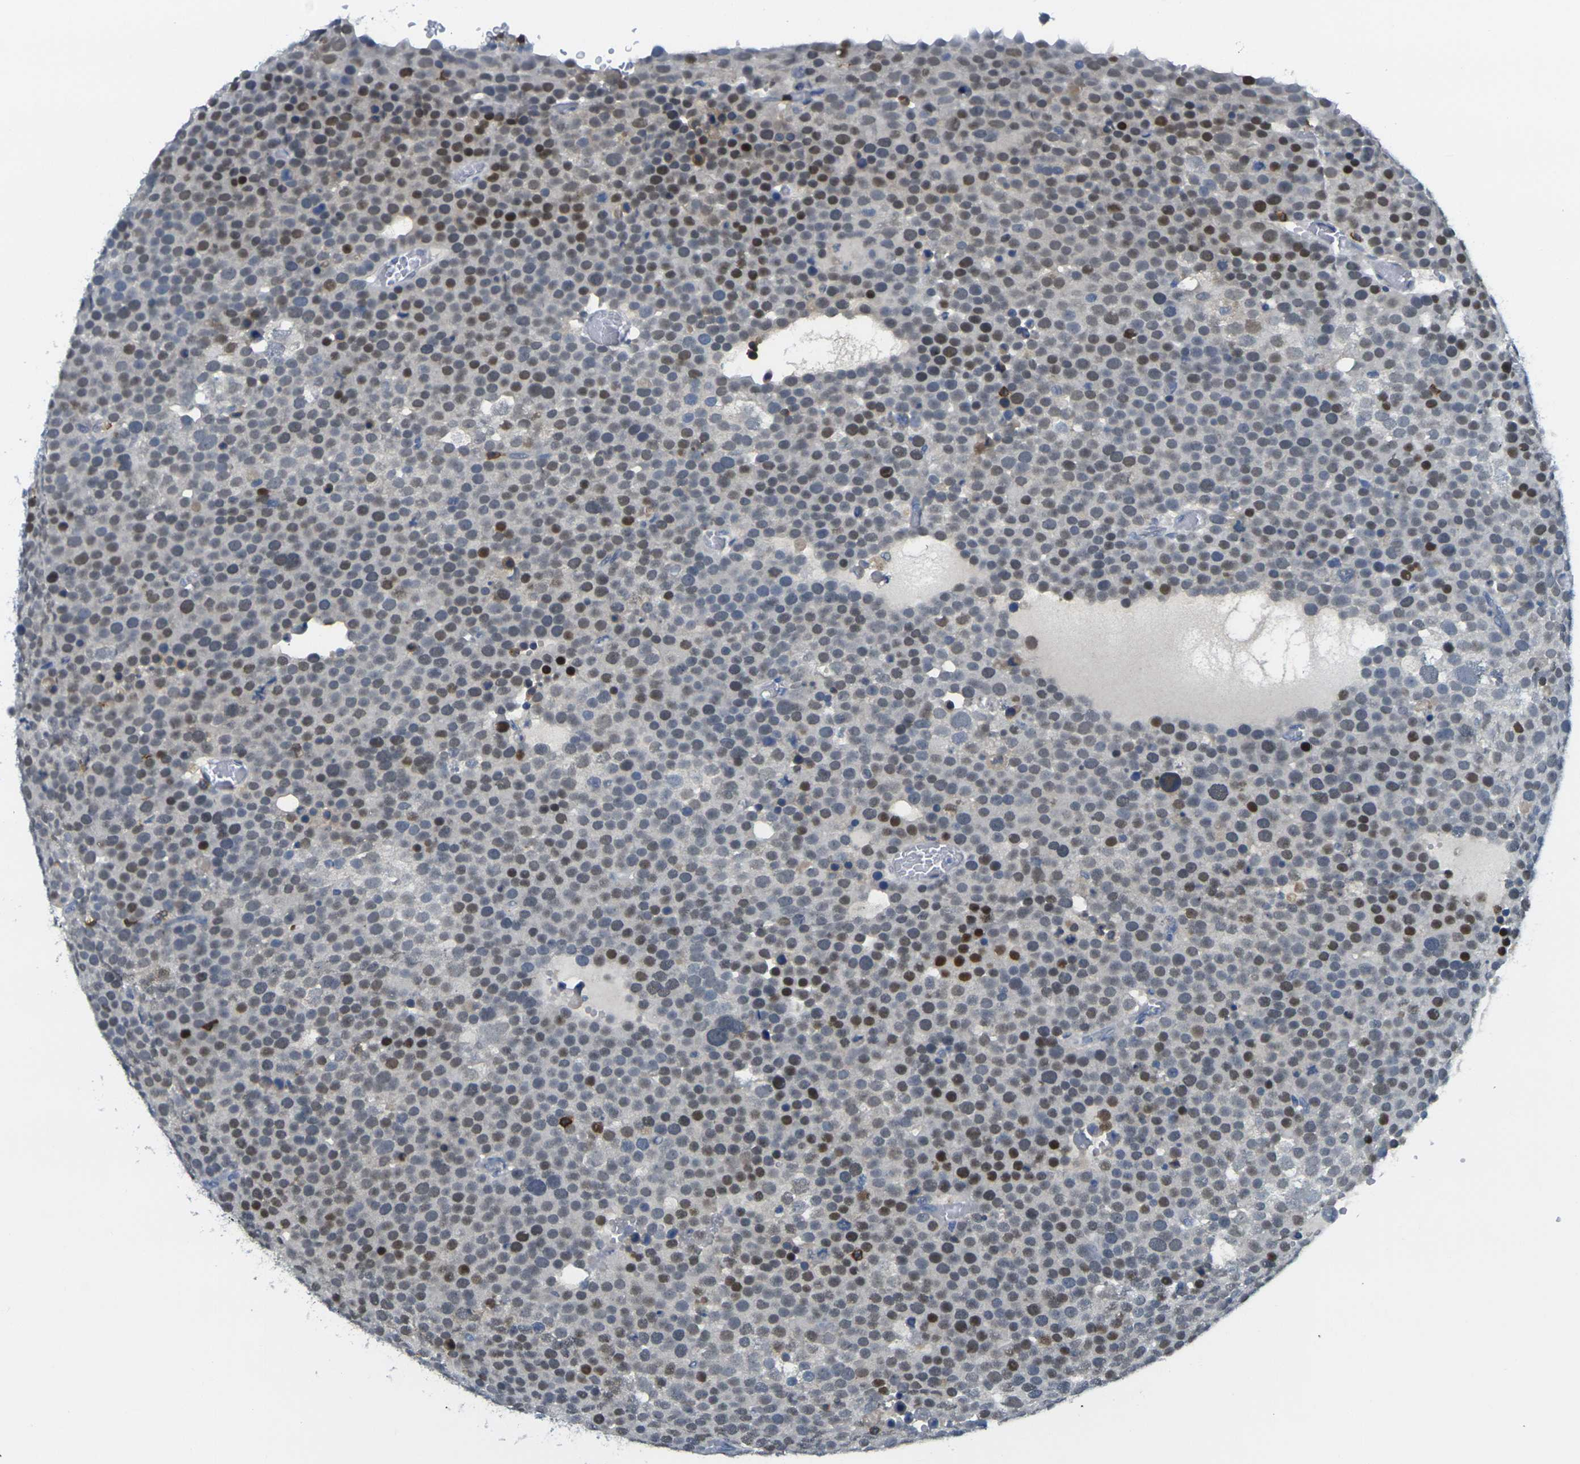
{"staining": {"intensity": "weak", "quantity": "25%-75%", "location": "nuclear"}, "tissue": "testis cancer", "cell_type": "Tumor cells", "image_type": "cancer", "snomed": [{"axis": "morphology", "description": "Seminoma, NOS"}, {"axis": "topography", "description": "Testis"}], "caption": "Testis cancer (seminoma) tissue exhibits weak nuclear expression in about 25%-75% of tumor cells, visualized by immunohistochemistry.", "gene": "CD3D", "patient": {"sex": "male", "age": 71}}